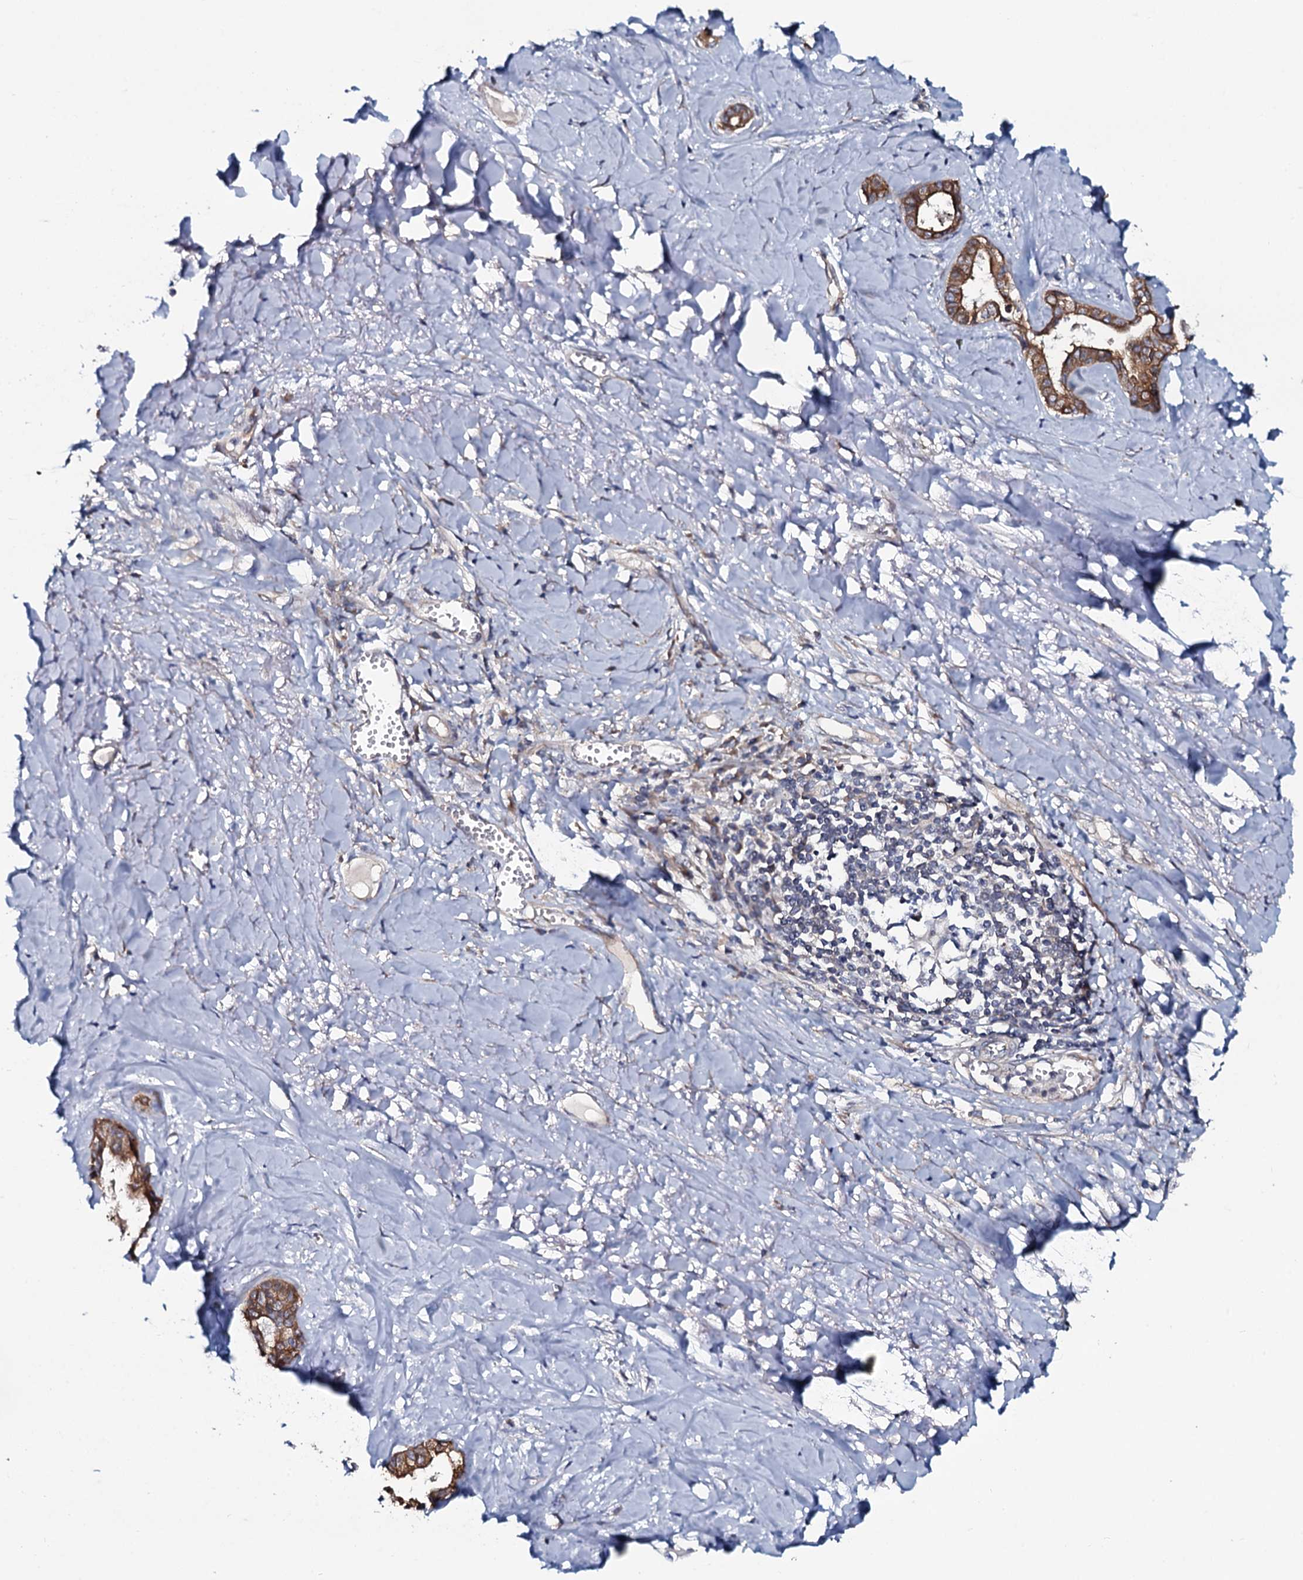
{"staining": {"intensity": "moderate", "quantity": ">75%", "location": "cytoplasmic/membranous"}, "tissue": "liver cancer", "cell_type": "Tumor cells", "image_type": "cancer", "snomed": [{"axis": "morphology", "description": "Cholangiocarcinoma"}, {"axis": "topography", "description": "Liver"}], "caption": "The immunohistochemical stain shows moderate cytoplasmic/membranous staining in tumor cells of liver cancer tissue.", "gene": "TMEM151A", "patient": {"sex": "female", "age": 77}}